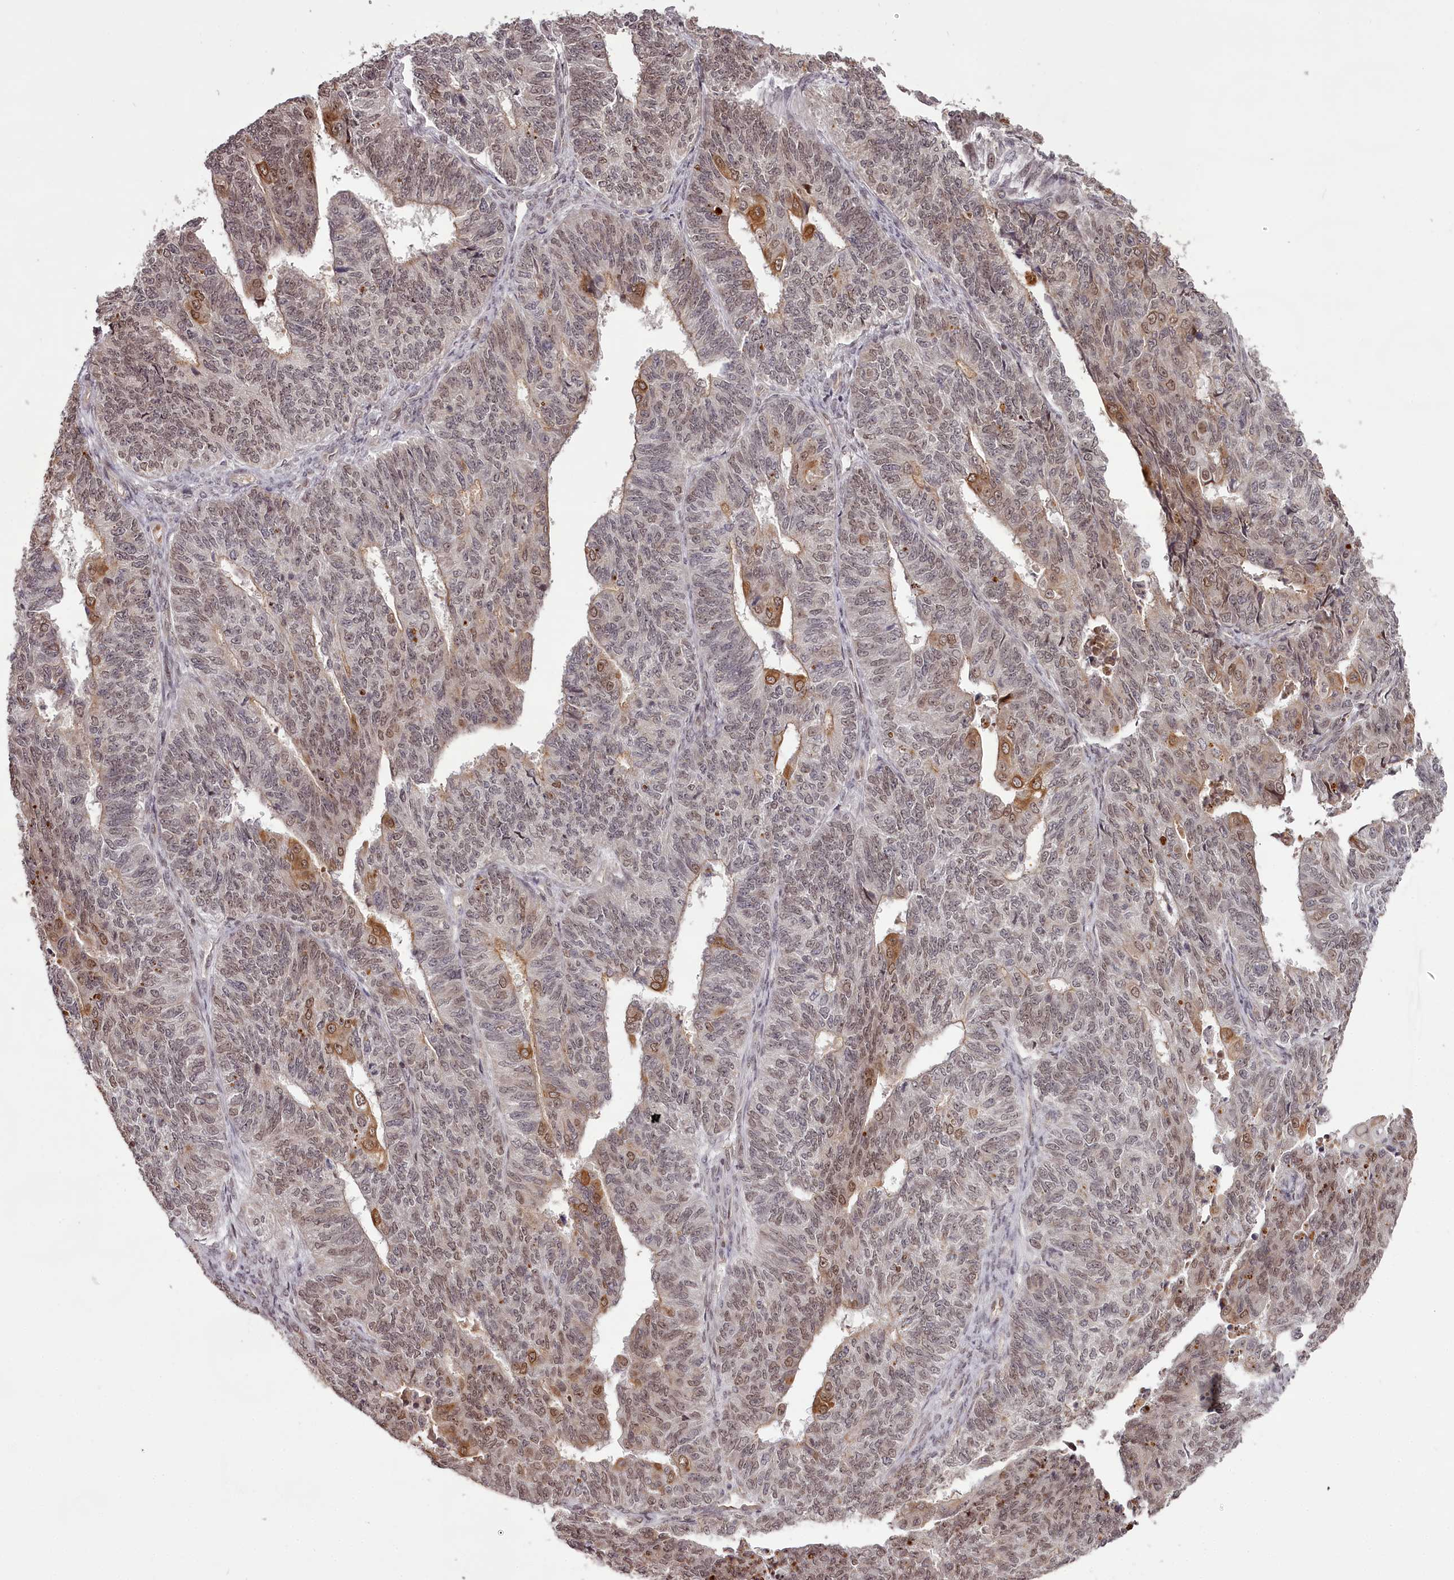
{"staining": {"intensity": "moderate", "quantity": "<25%", "location": "cytoplasmic/membranous,nuclear"}, "tissue": "endometrial cancer", "cell_type": "Tumor cells", "image_type": "cancer", "snomed": [{"axis": "morphology", "description": "Adenocarcinoma, NOS"}, {"axis": "topography", "description": "Endometrium"}], "caption": "Protein expression analysis of endometrial cancer reveals moderate cytoplasmic/membranous and nuclear expression in about <25% of tumor cells.", "gene": "THYN1", "patient": {"sex": "female", "age": 32}}